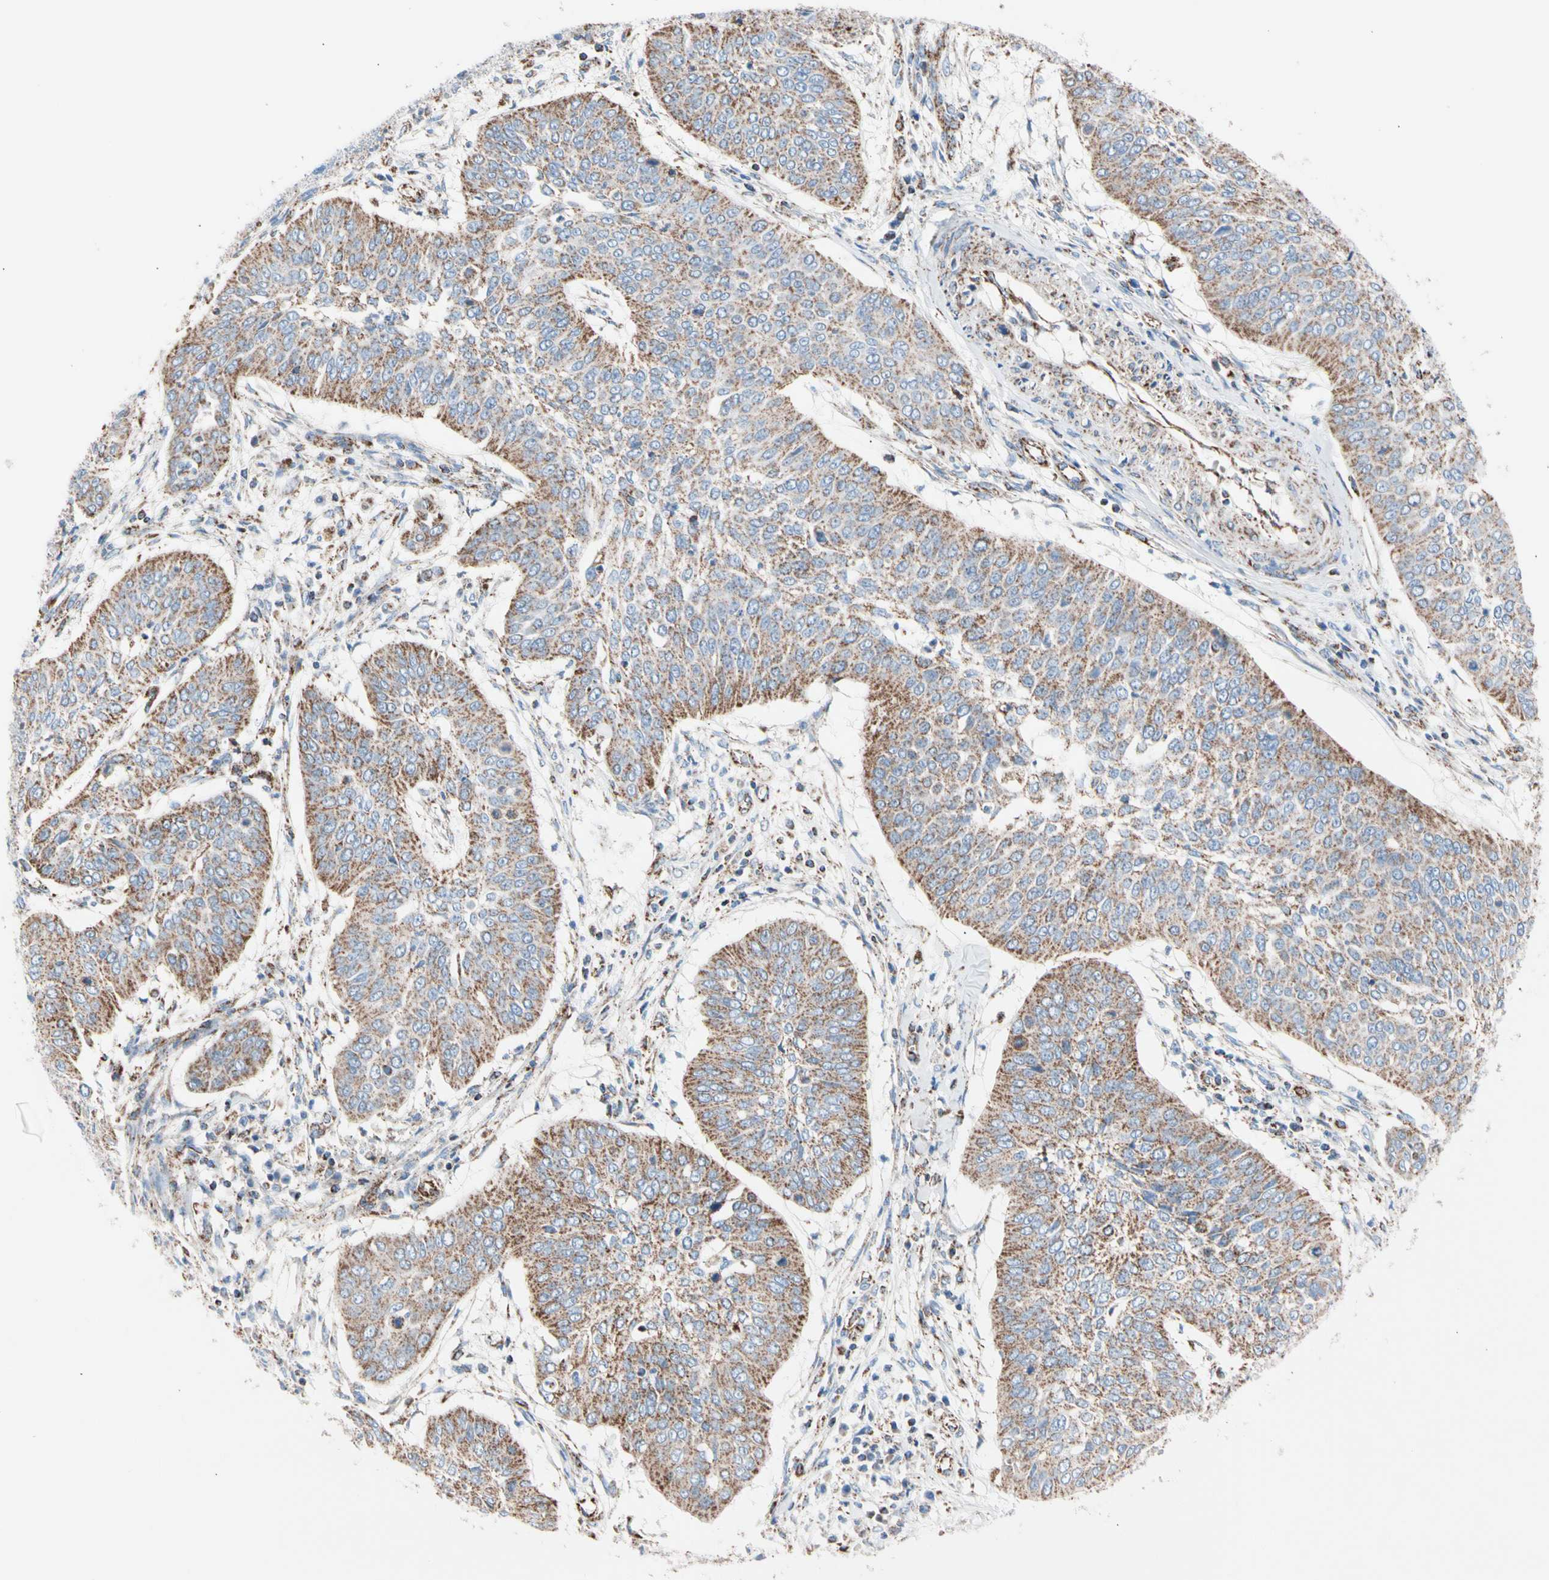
{"staining": {"intensity": "strong", "quantity": ">75%", "location": "cytoplasmic/membranous"}, "tissue": "cervical cancer", "cell_type": "Tumor cells", "image_type": "cancer", "snomed": [{"axis": "morphology", "description": "Normal tissue, NOS"}, {"axis": "morphology", "description": "Squamous cell carcinoma, NOS"}, {"axis": "topography", "description": "Cervix"}], "caption": "Cervical squamous cell carcinoma stained for a protein (brown) demonstrates strong cytoplasmic/membranous positive staining in about >75% of tumor cells.", "gene": "HK1", "patient": {"sex": "female", "age": 39}}